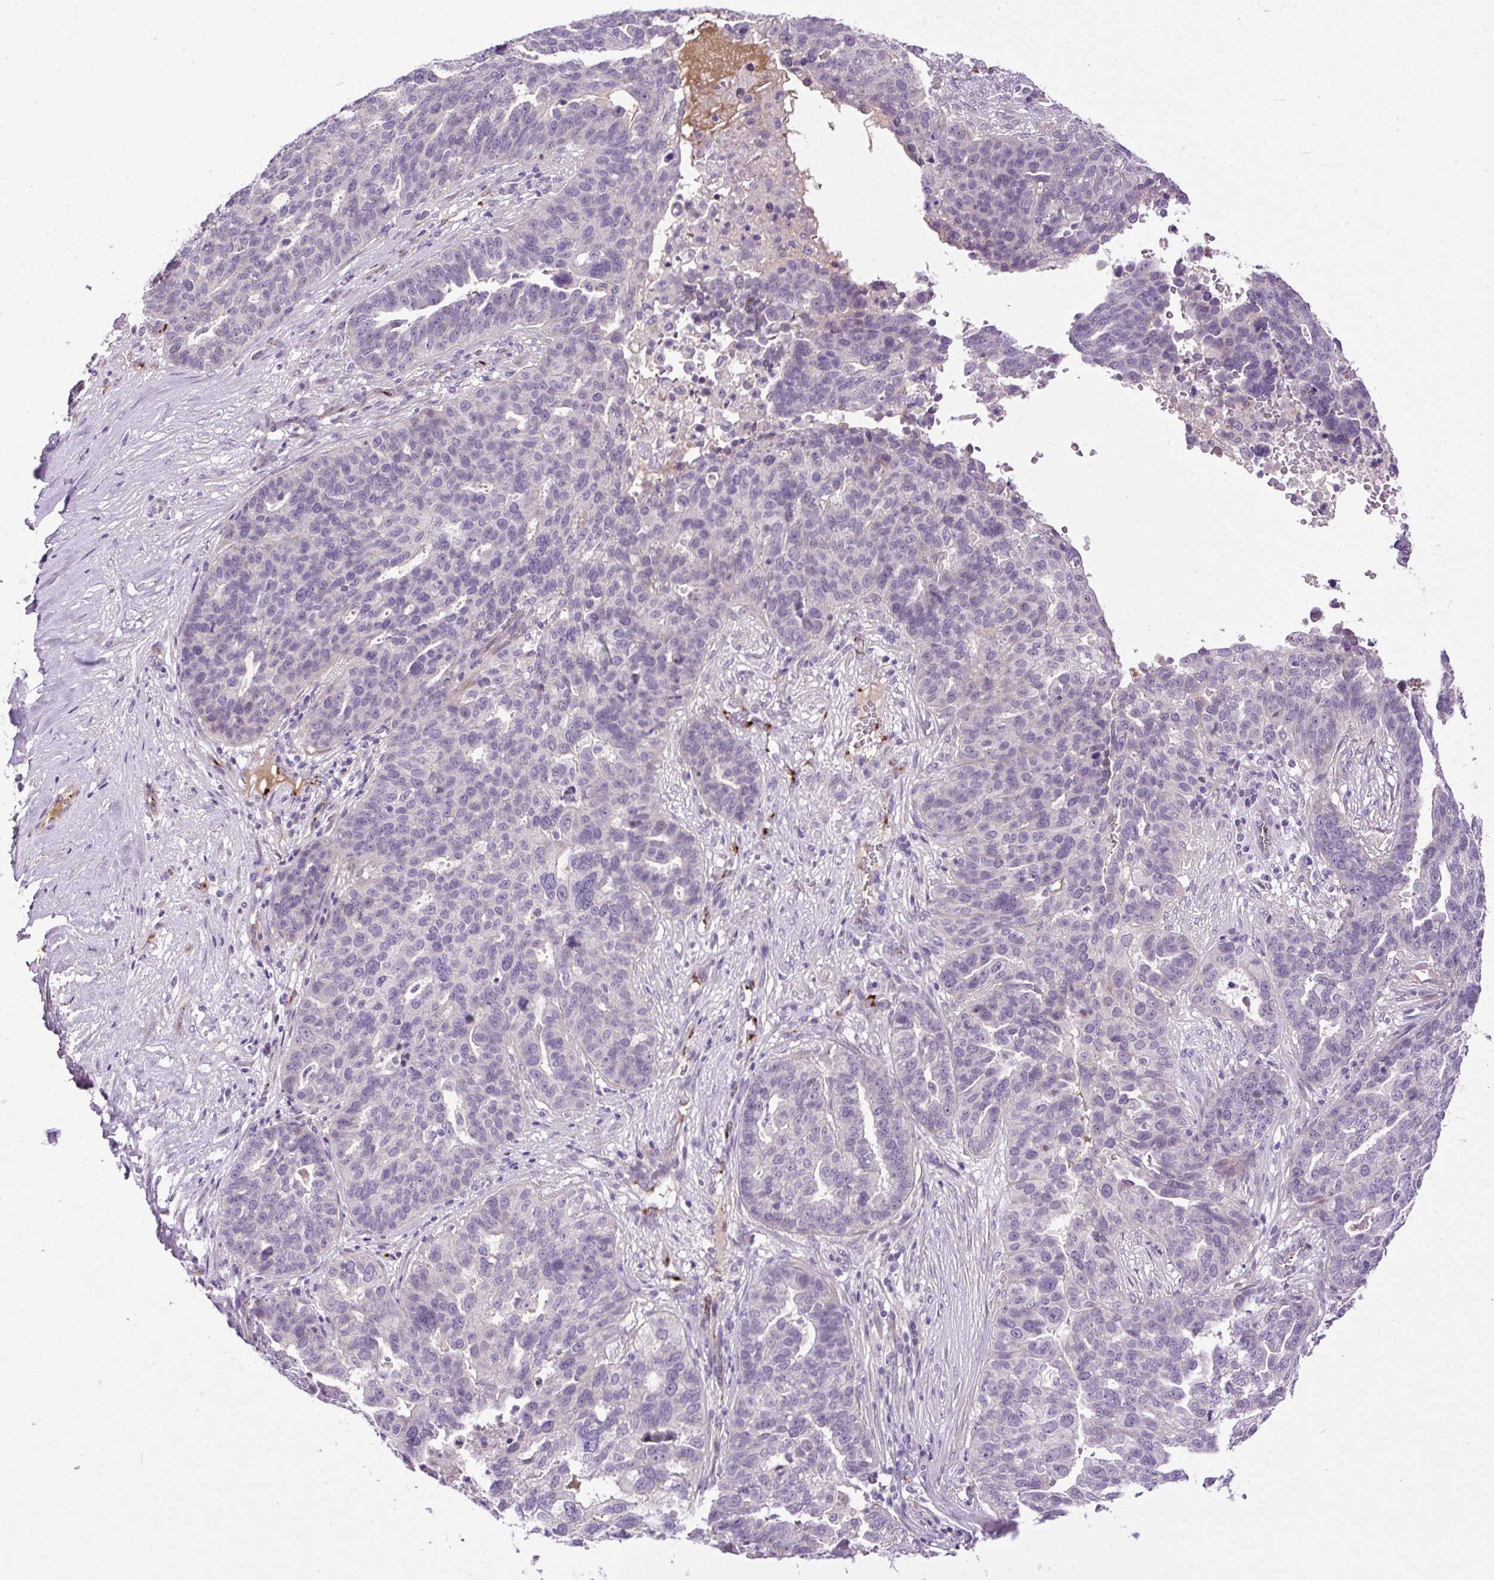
{"staining": {"intensity": "negative", "quantity": "none", "location": "none"}, "tissue": "ovarian cancer", "cell_type": "Tumor cells", "image_type": "cancer", "snomed": [{"axis": "morphology", "description": "Cystadenocarcinoma, serous, NOS"}, {"axis": "topography", "description": "Ovary"}], "caption": "Micrograph shows no significant protein positivity in tumor cells of ovarian cancer (serous cystadenocarcinoma).", "gene": "LEFTY2", "patient": {"sex": "female", "age": 59}}